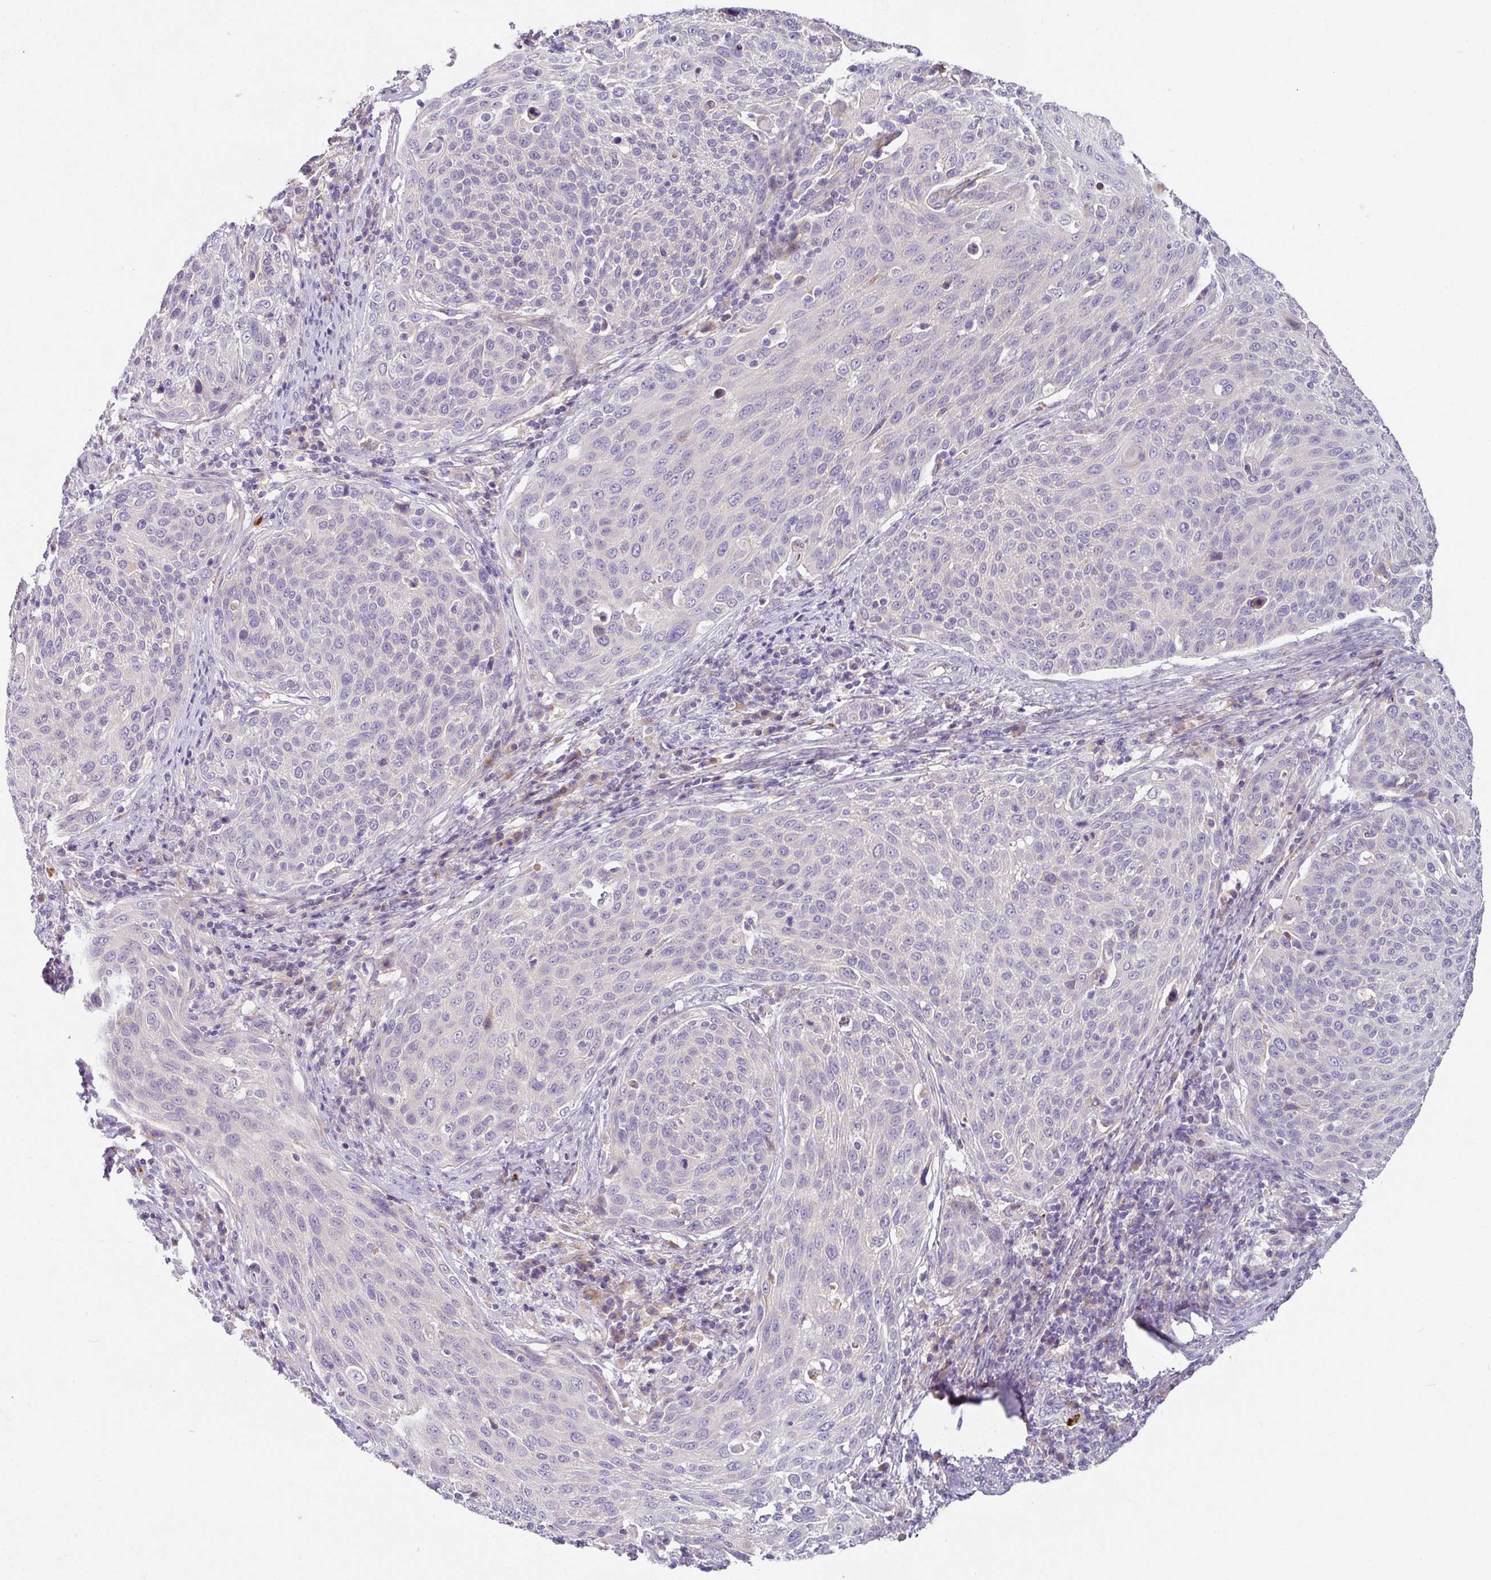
{"staining": {"intensity": "negative", "quantity": "none", "location": "none"}, "tissue": "cervical cancer", "cell_type": "Tumor cells", "image_type": "cancer", "snomed": [{"axis": "morphology", "description": "Squamous cell carcinoma, NOS"}, {"axis": "topography", "description": "Cervix"}], "caption": "Protein analysis of cervical squamous cell carcinoma shows no significant positivity in tumor cells.", "gene": "CRISP3", "patient": {"sex": "female", "age": 31}}